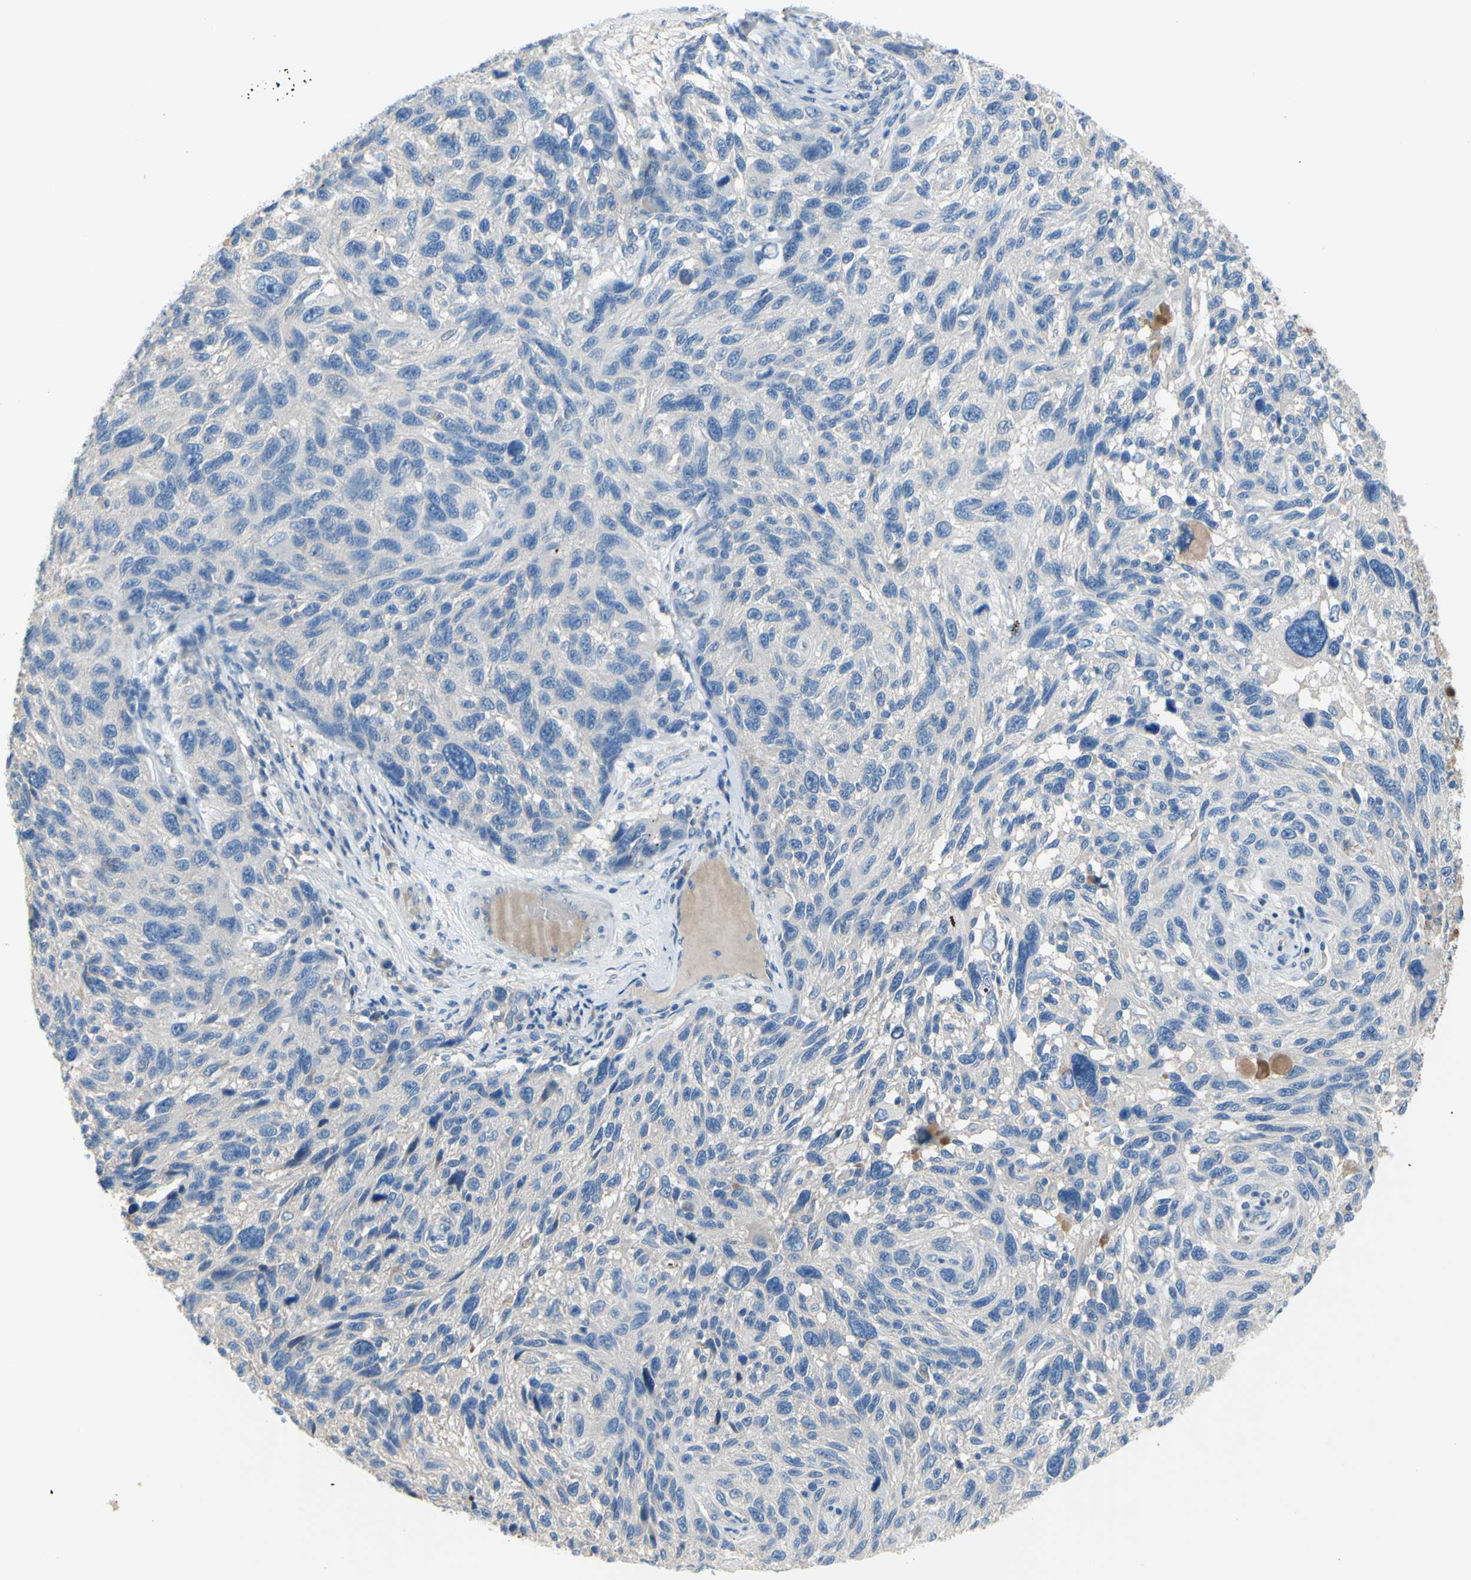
{"staining": {"intensity": "negative", "quantity": "none", "location": "none"}, "tissue": "melanoma", "cell_type": "Tumor cells", "image_type": "cancer", "snomed": [{"axis": "morphology", "description": "Malignant melanoma, NOS"}, {"axis": "topography", "description": "Skin"}], "caption": "High power microscopy micrograph of an immunohistochemistry (IHC) histopathology image of malignant melanoma, revealing no significant expression in tumor cells.", "gene": "TMEM59L", "patient": {"sex": "male", "age": 53}}